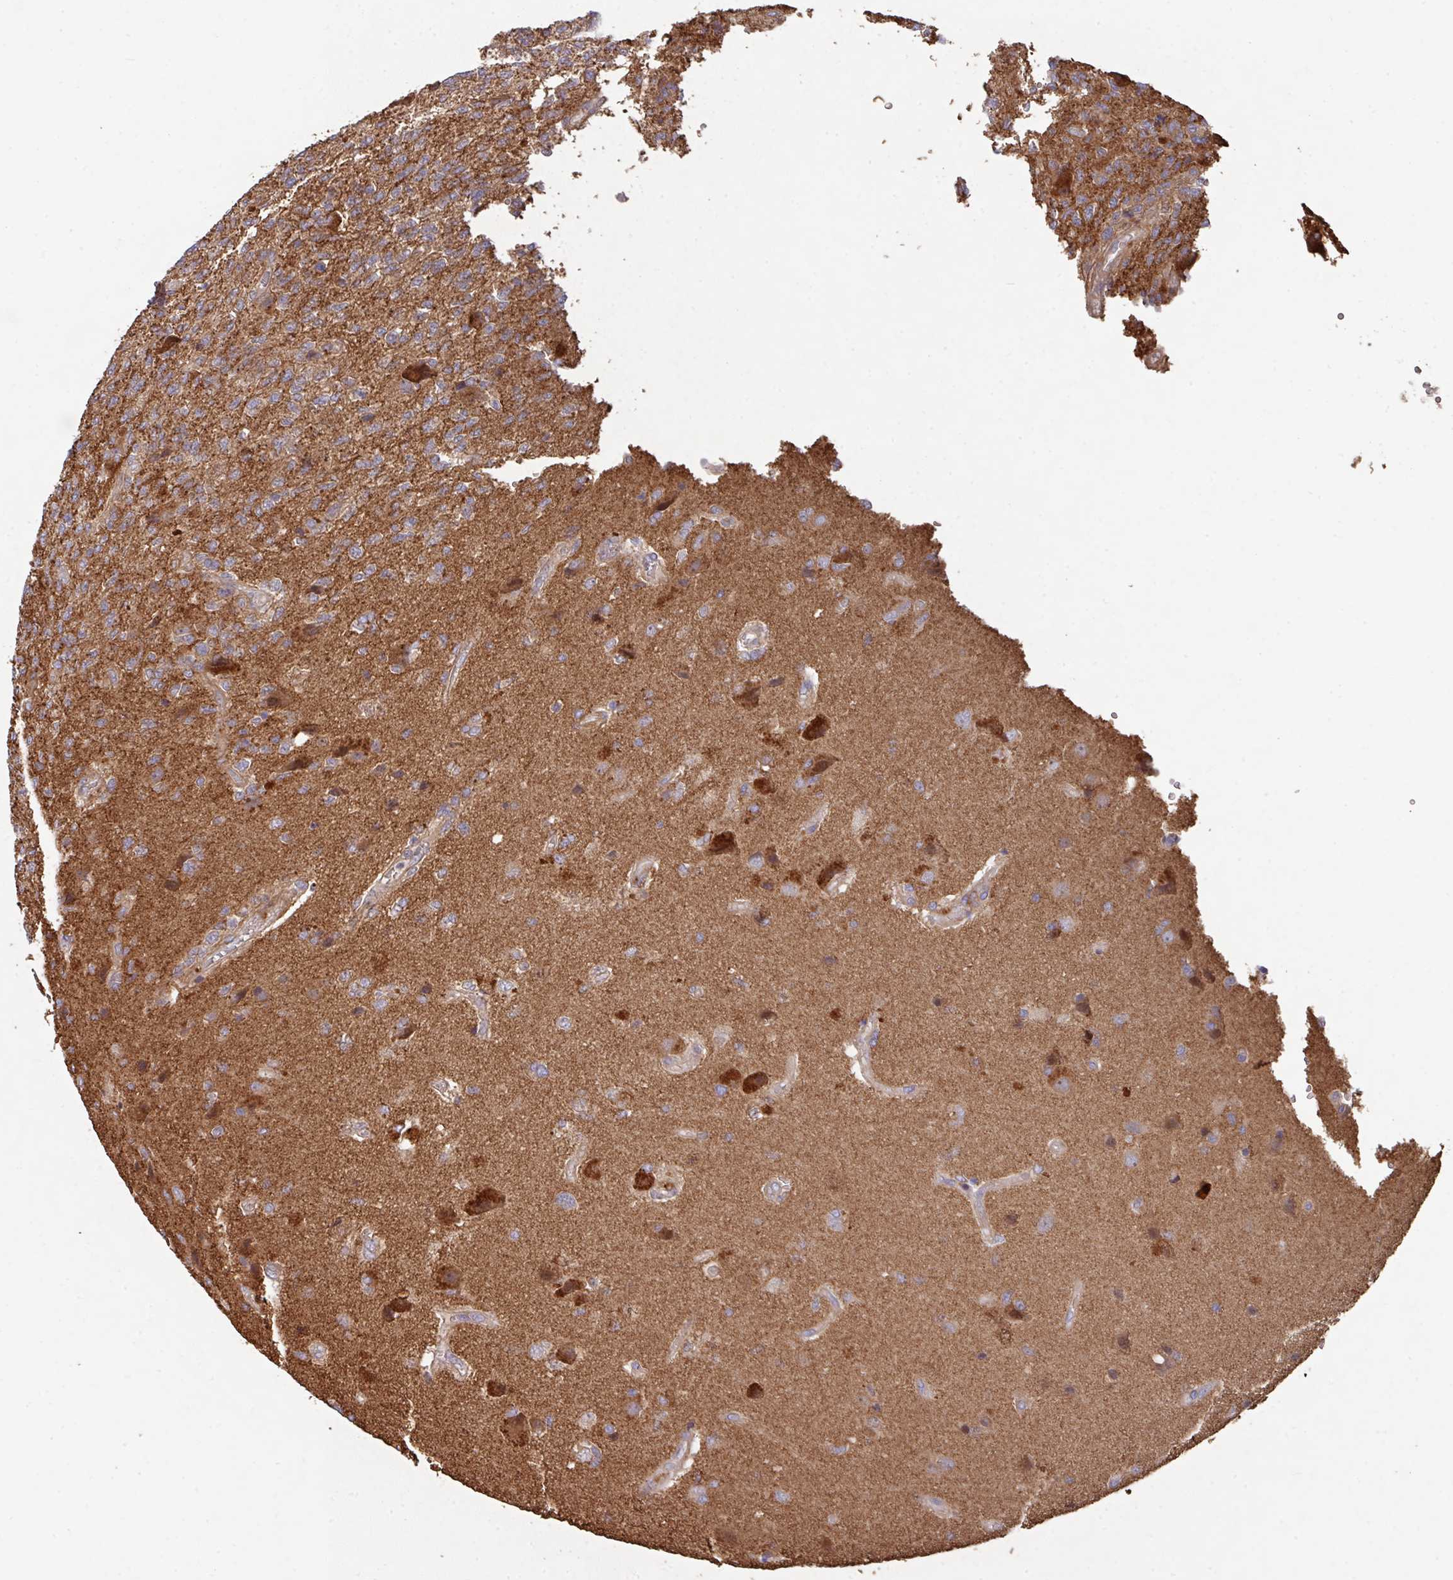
{"staining": {"intensity": "weak", "quantity": "<25%", "location": "cytoplasmic/membranous"}, "tissue": "glioma", "cell_type": "Tumor cells", "image_type": "cancer", "snomed": [{"axis": "morphology", "description": "Glioma, malignant, High grade"}, {"axis": "topography", "description": "Brain"}], "caption": "High magnification brightfield microscopy of malignant glioma (high-grade) stained with DAB (3,3'-diaminobenzidine) (brown) and counterstained with hematoxylin (blue): tumor cells show no significant positivity.", "gene": "TRIM14", "patient": {"sex": "male", "age": 56}}